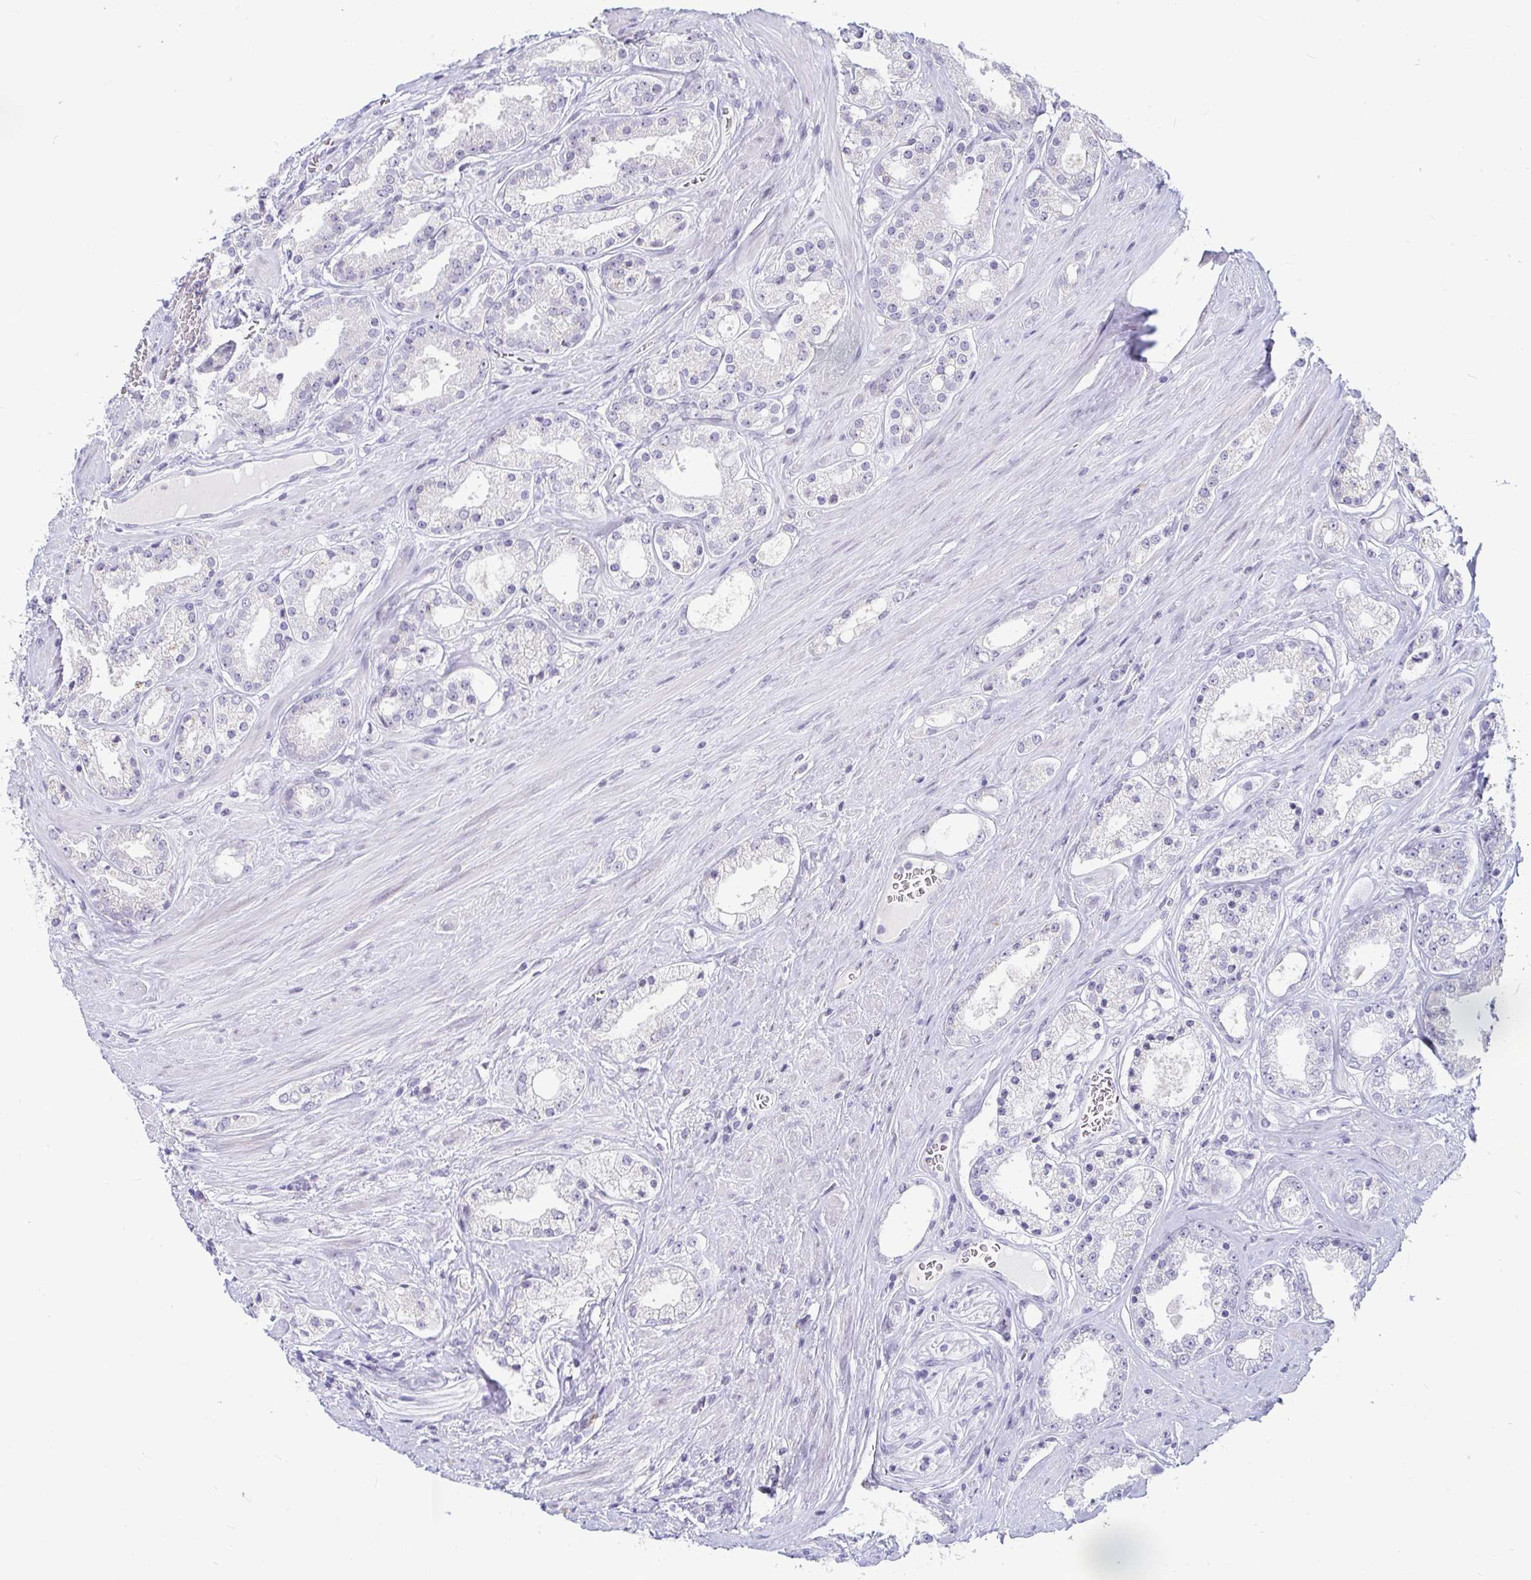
{"staining": {"intensity": "negative", "quantity": "none", "location": "none"}, "tissue": "prostate cancer", "cell_type": "Tumor cells", "image_type": "cancer", "snomed": [{"axis": "morphology", "description": "Adenocarcinoma, High grade"}, {"axis": "topography", "description": "Prostate"}], "caption": "Prostate high-grade adenocarcinoma was stained to show a protein in brown. There is no significant staining in tumor cells.", "gene": "CR2", "patient": {"sex": "male", "age": 66}}